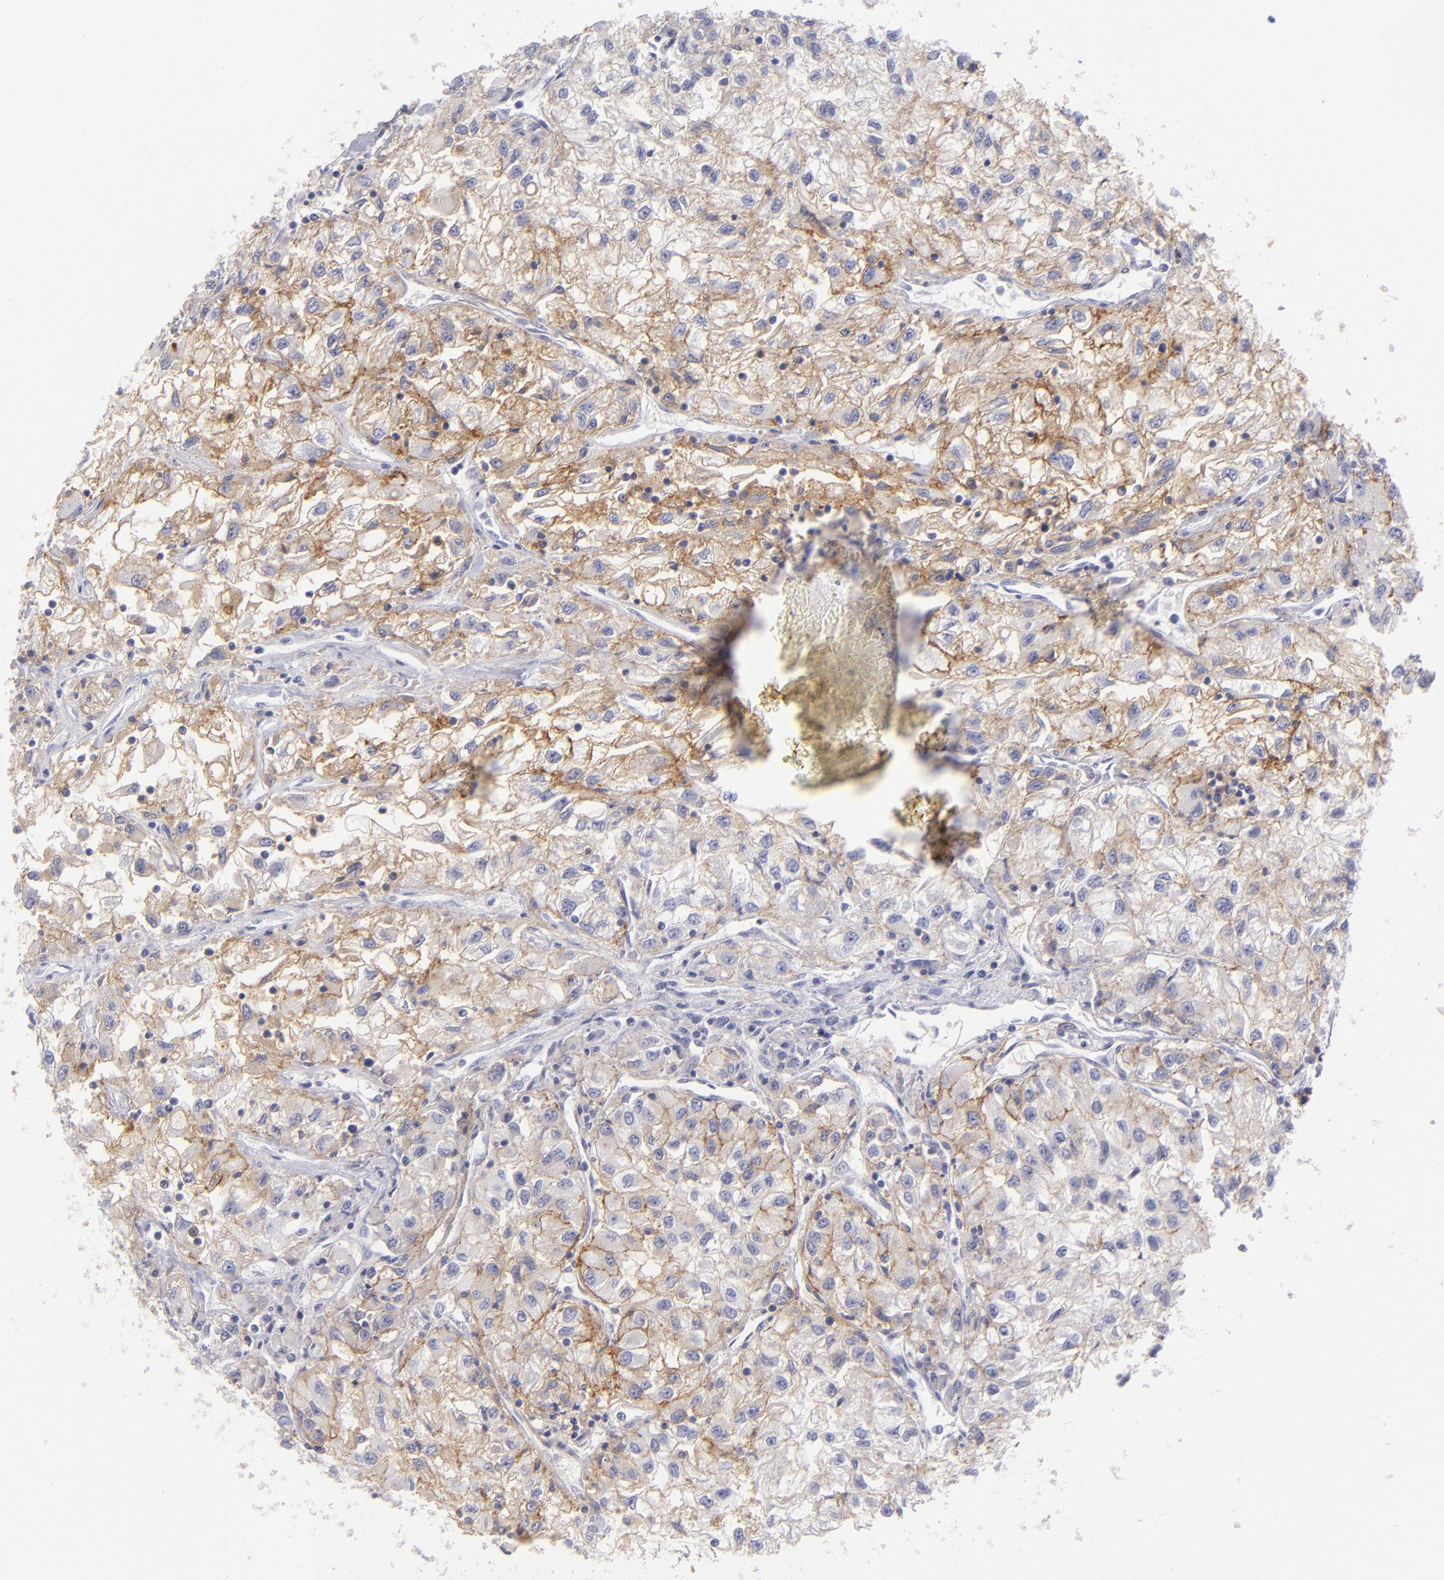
{"staining": {"intensity": "moderate", "quantity": ">75%", "location": "cytoplasmic/membranous"}, "tissue": "renal cancer", "cell_type": "Tumor cells", "image_type": "cancer", "snomed": [{"axis": "morphology", "description": "Adenocarcinoma, NOS"}, {"axis": "topography", "description": "Kidney"}], "caption": "Tumor cells demonstrate medium levels of moderate cytoplasmic/membranous staining in approximately >75% of cells in adenocarcinoma (renal). (brown staining indicates protein expression, while blue staining denotes nuclei).", "gene": "CD82", "patient": {"sex": "male", "age": 59}}